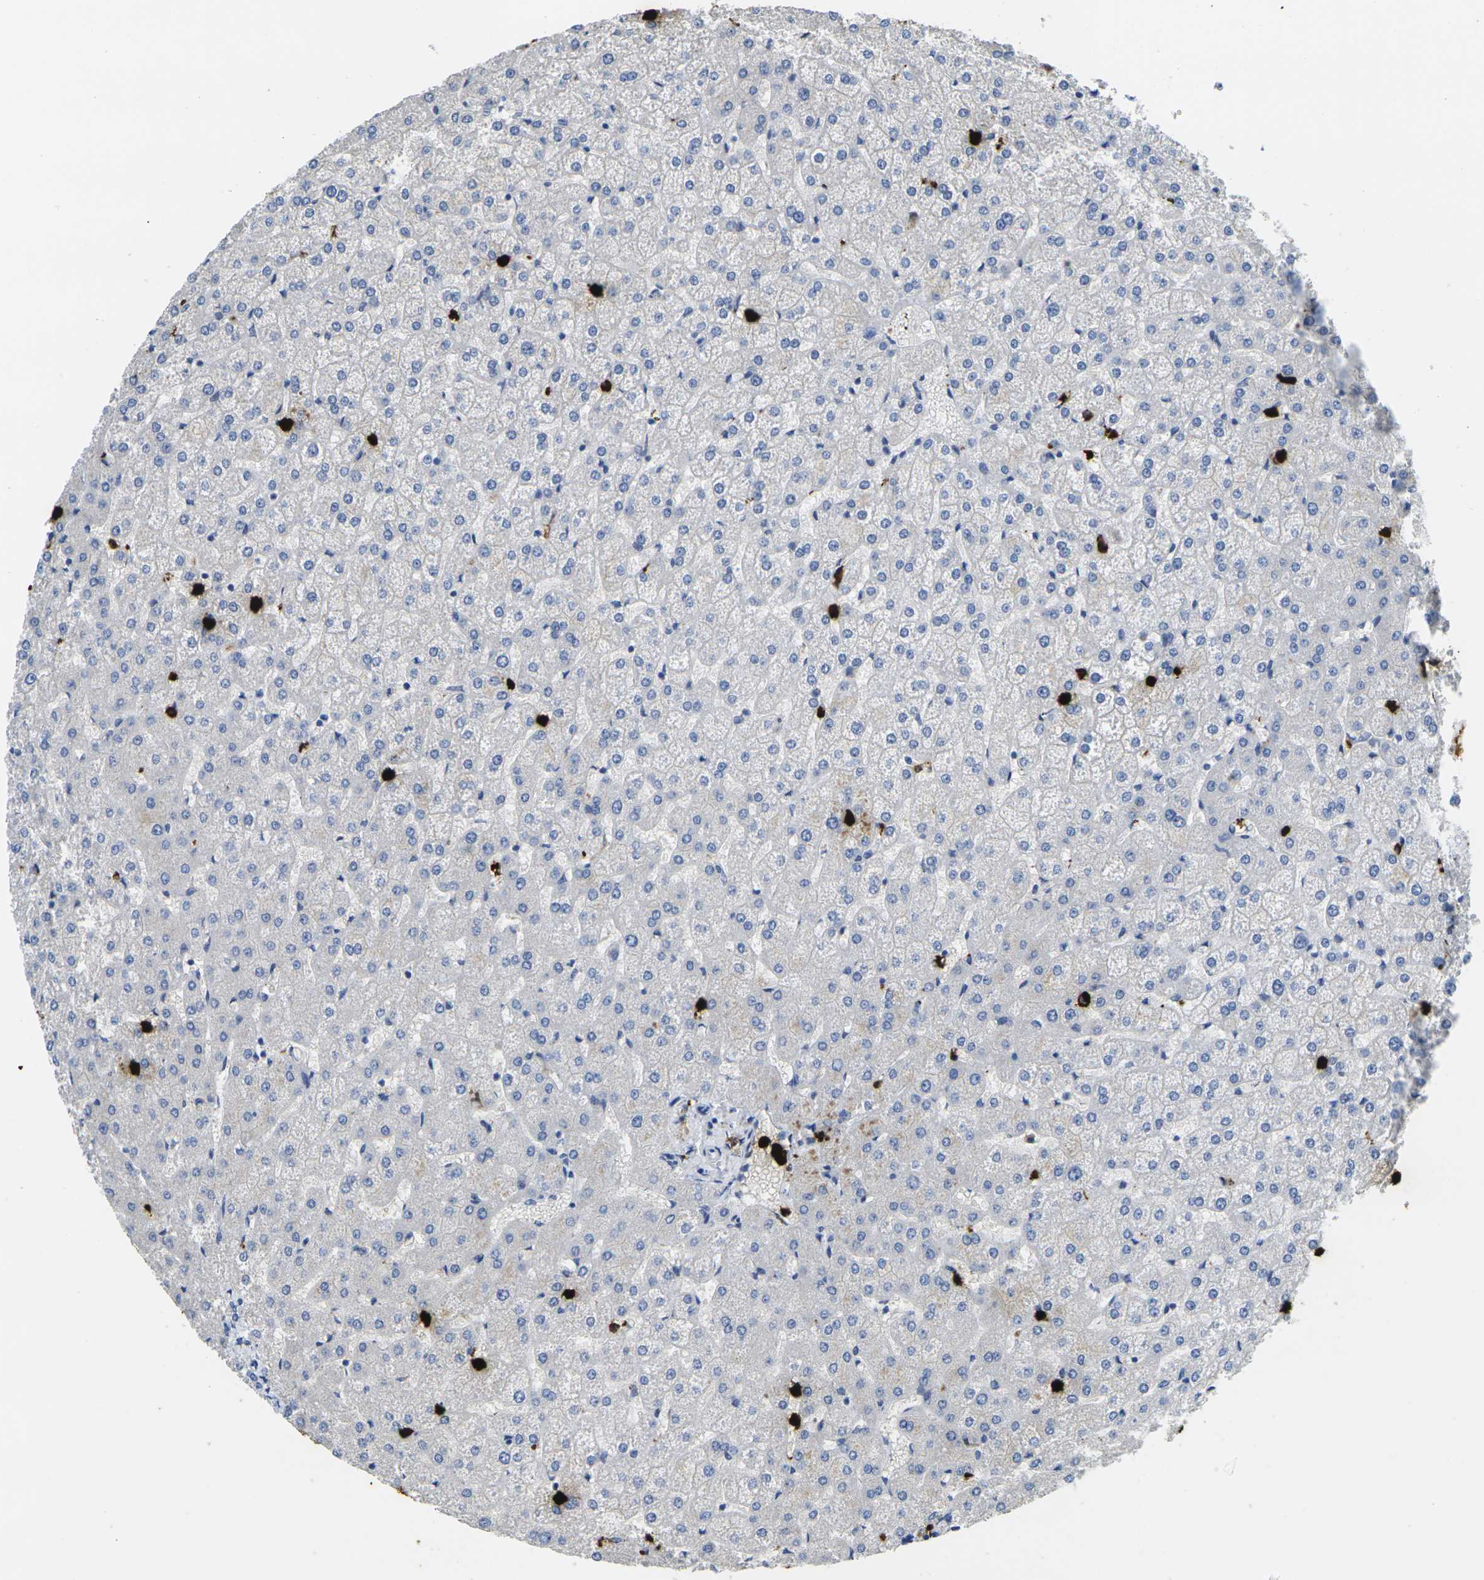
{"staining": {"intensity": "negative", "quantity": "none", "location": "none"}, "tissue": "liver", "cell_type": "Cholangiocytes", "image_type": "normal", "snomed": [{"axis": "morphology", "description": "Normal tissue, NOS"}, {"axis": "topography", "description": "Liver"}], "caption": "Immunohistochemistry of unremarkable human liver demonstrates no positivity in cholangiocytes.", "gene": "S100A9", "patient": {"sex": "female", "age": 32}}